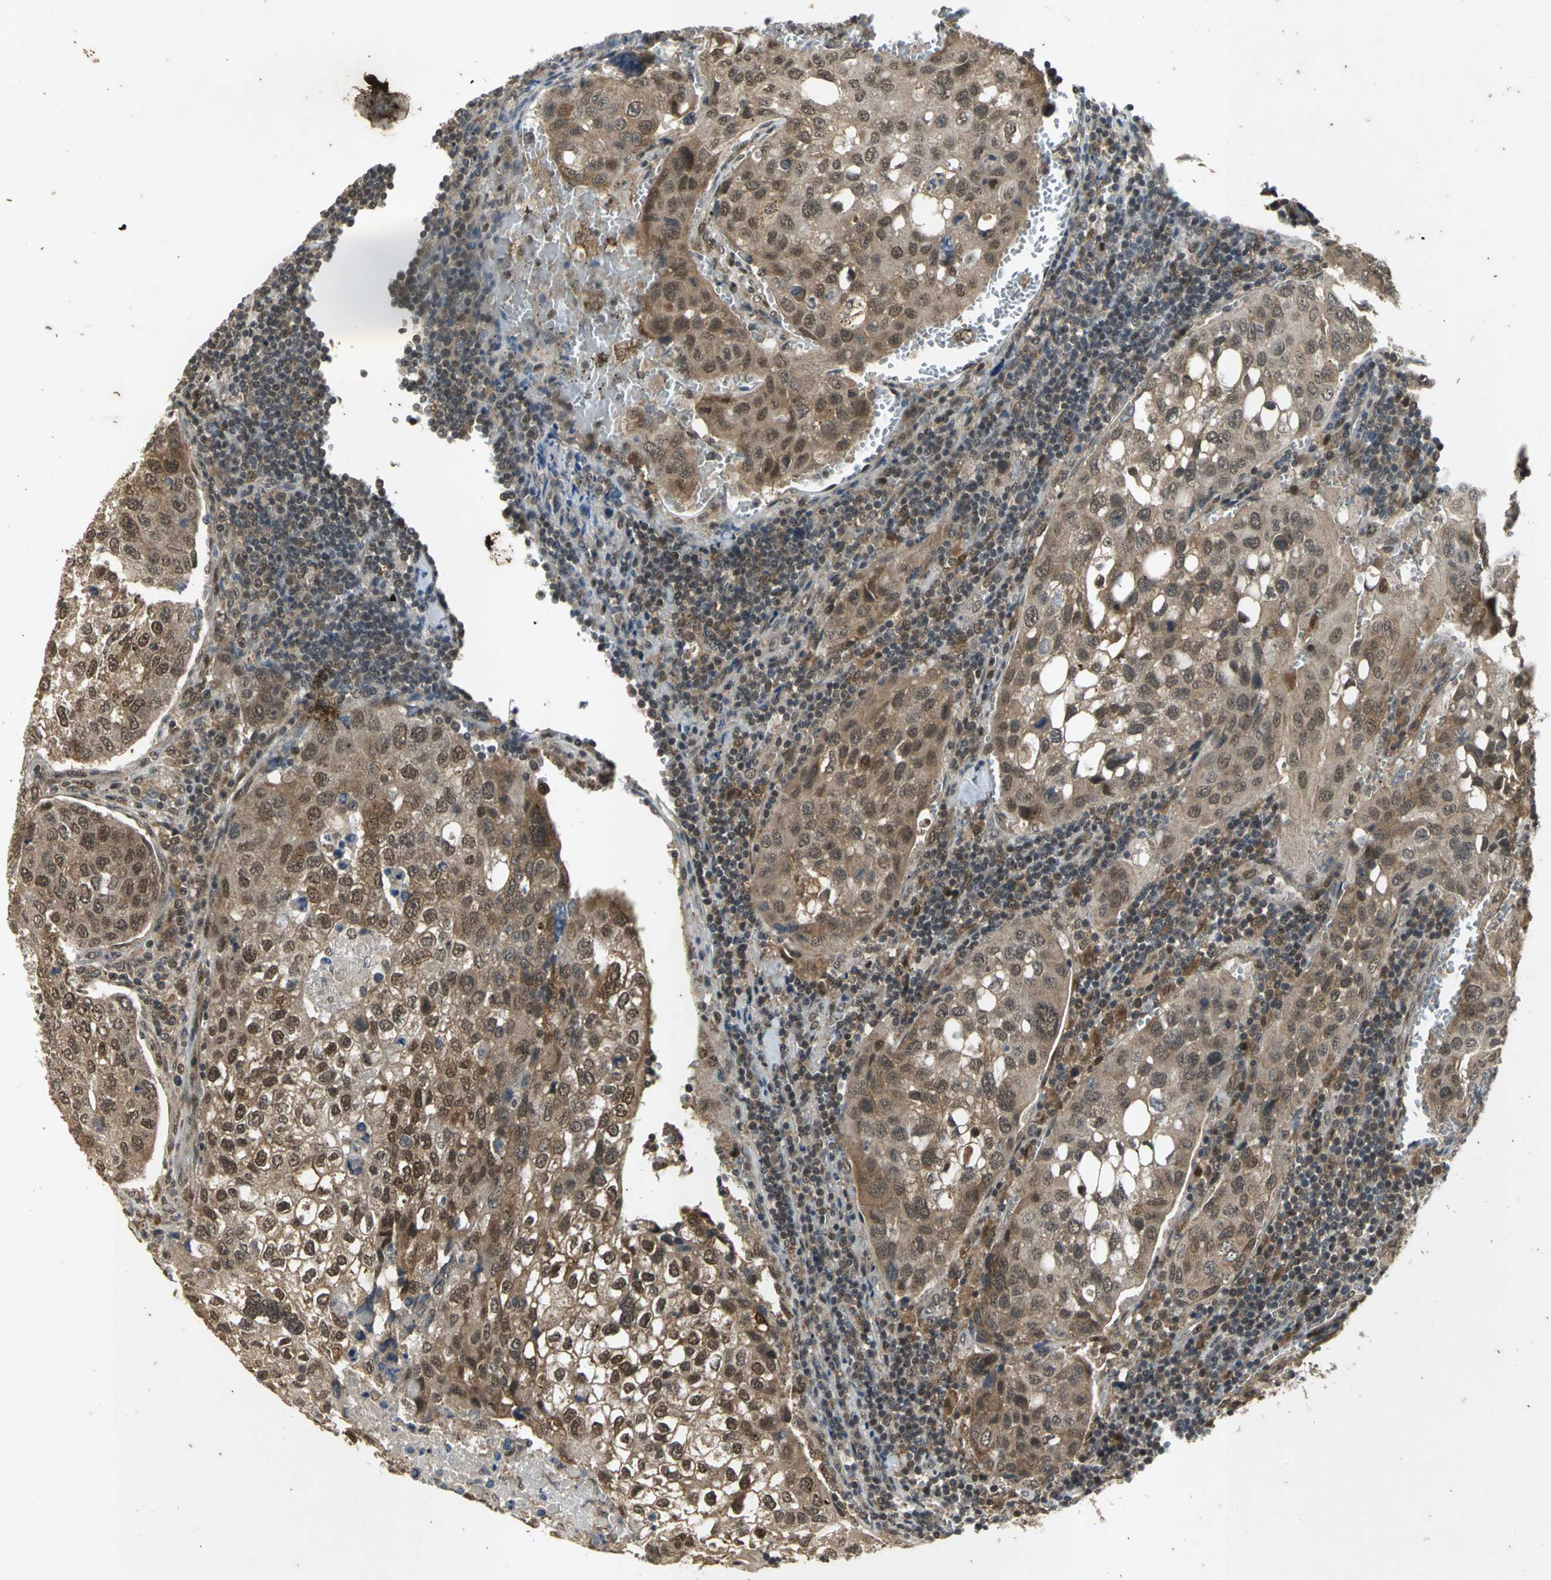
{"staining": {"intensity": "moderate", "quantity": ">75%", "location": "cytoplasmic/membranous"}, "tissue": "urothelial cancer", "cell_type": "Tumor cells", "image_type": "cancer", "snomed": [{"axis": "morphology", "description": "Urothelial carcinoma, High grade"}, {"axis": "topography", "description": "Lymph node"}, {"axis": "topography", "description": "Urinary bladder"}], "caption": "Immunohistochemical staining of human urothelial cancer demonstrates moderate cytoplasmic/membranous protein staining in approximately >75% of tumor cells.", "gene": "NOTCH3", "patient": {"sex": "male", "age": 51}}